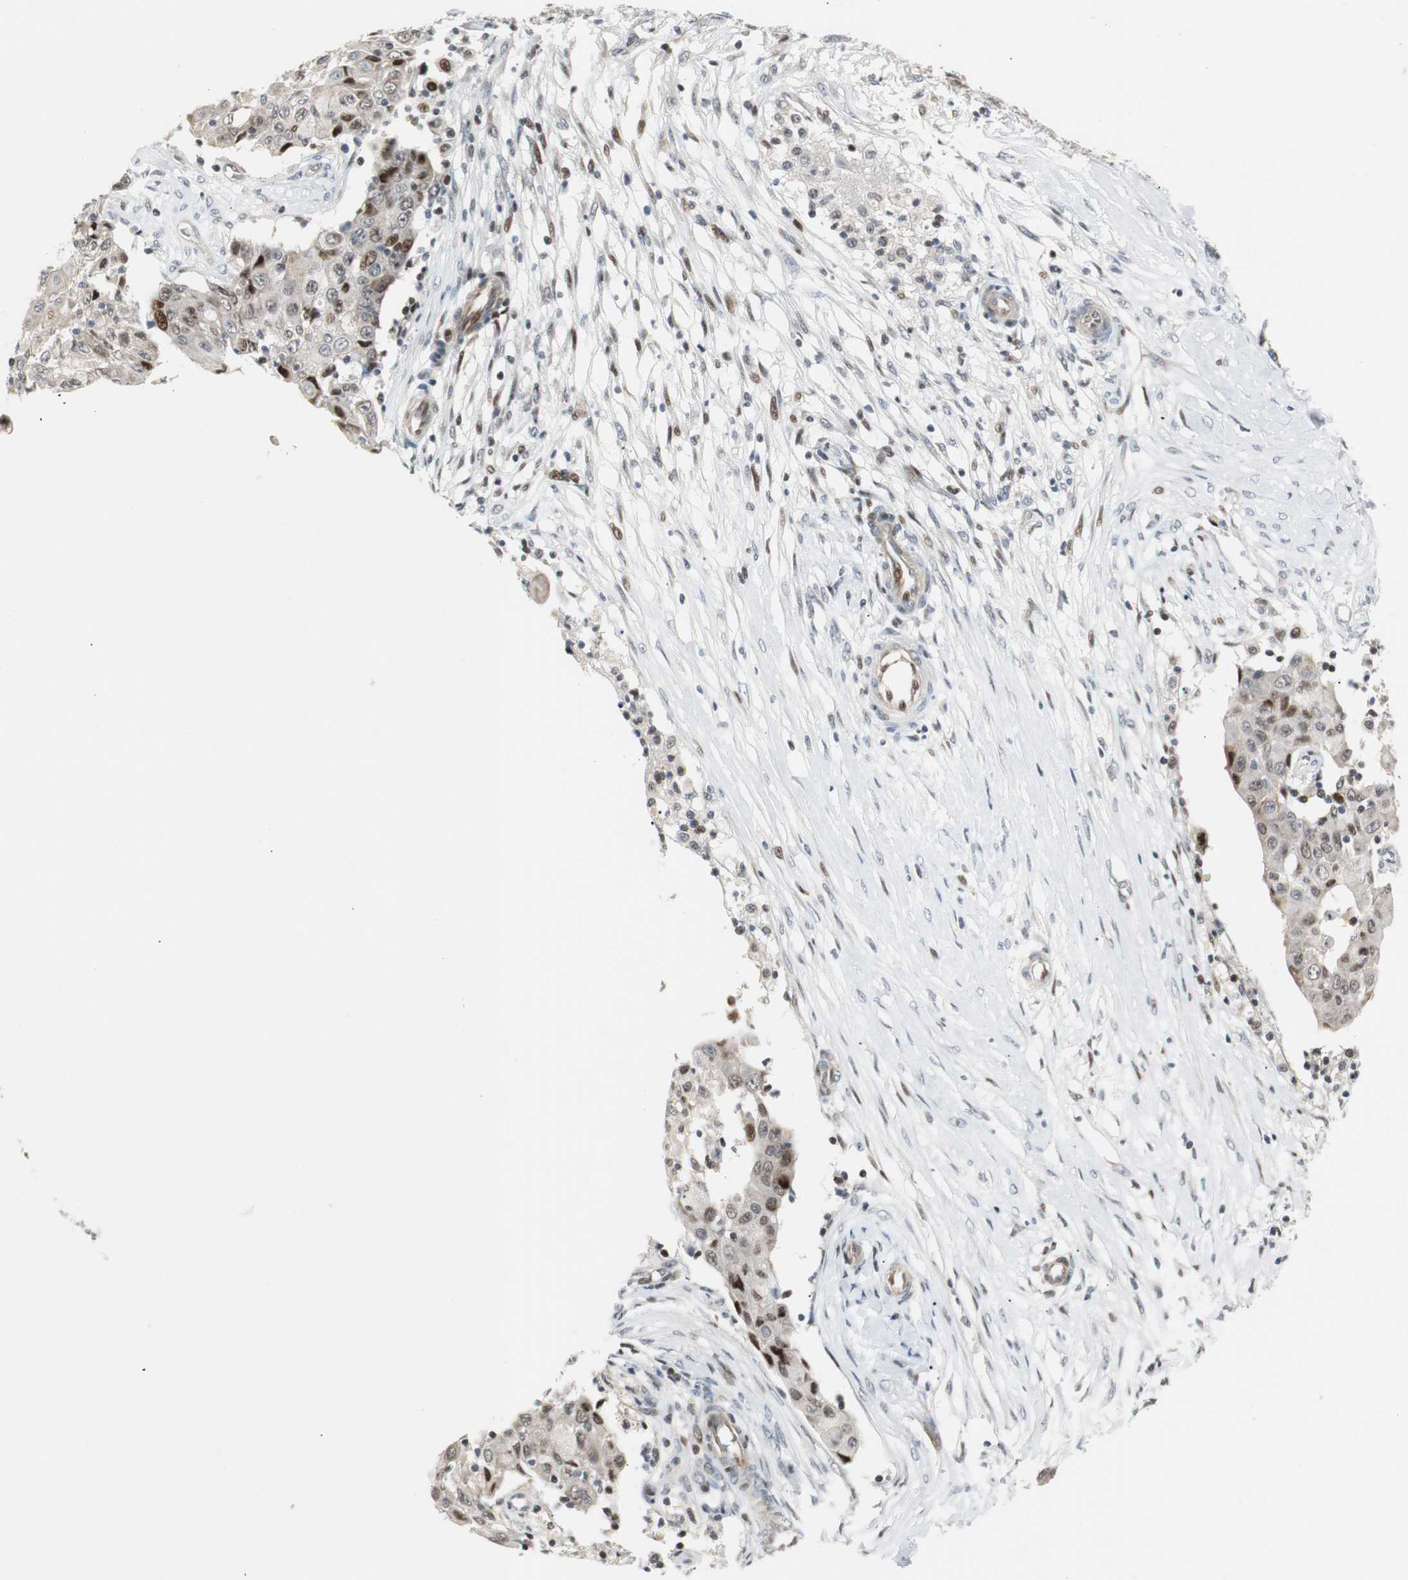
{"staining": {"intensity": "moderate", "quantity": "<25%", "location": "nuclear"}, "tissue": "ovarian cancer", "cell_type": "Tumor cells", "image_type": "cancer", "snomed": [{"axis": "morphology", "description": "Carcinoma, endometroid"}, {"axis": "topography", "description": "Ovary"}], "caption": "Immunohistochemistry (DAB (3,3'-diaminobenzidine)) staining of human endometroid carcinoma (ovarian) exhibits moderate nuclear protein expression in approximately <25% of tumor cells. (Brightfield microscopy of DAB IHC at high magnification).", "gene": "RAD1", "patient": {"sex": "female", "age": 42}}